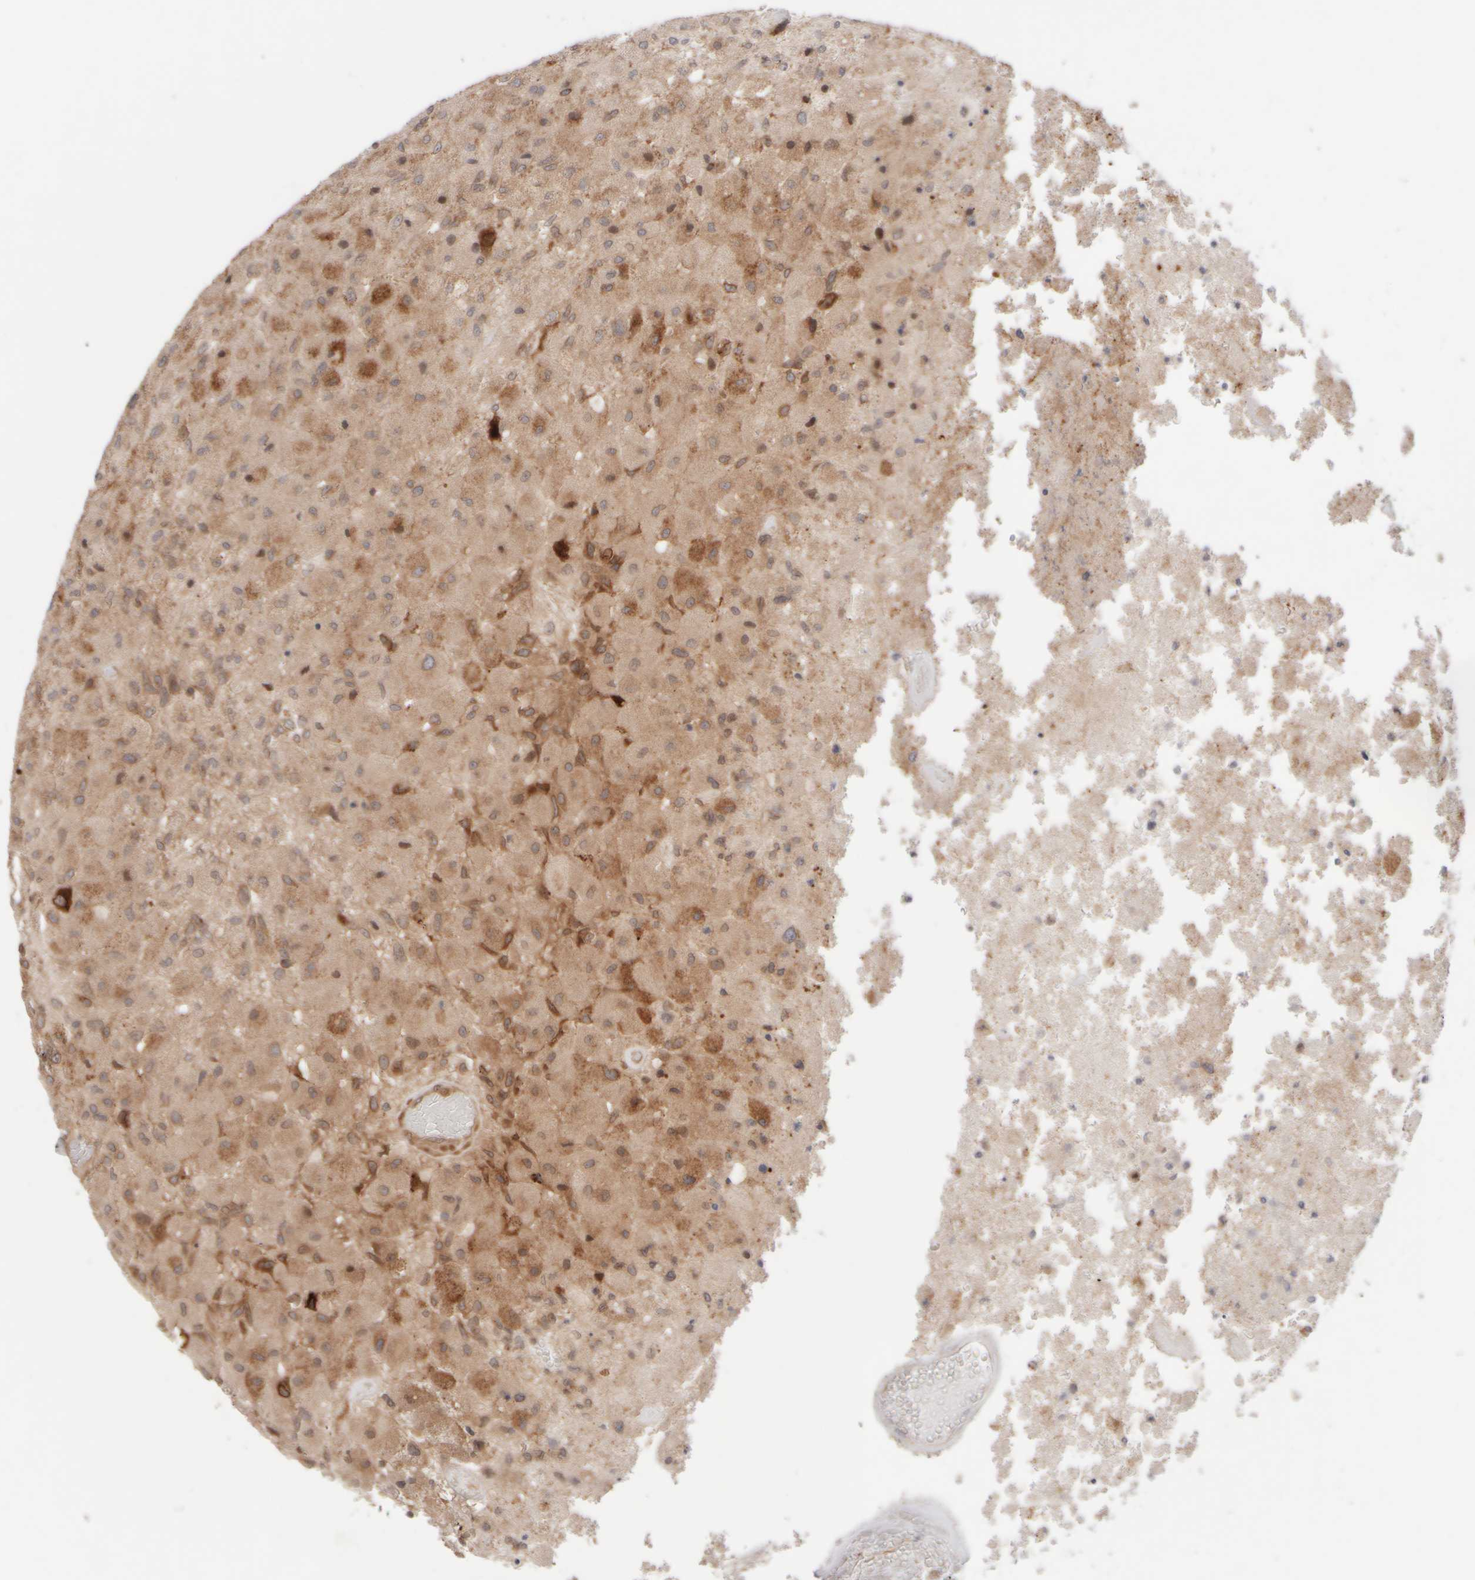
{"staining": {"intensity": "moderate", "quantity": ">75%", "location": "cytoplasmic/membranous"}, "tissue": "glioma", "cell_type": "Tumor cells", "image_type": "cancer", "snomed": [{"axis": "morphology", "description": "Normal tissue, NOS"}, {"axis": "morphology", "description": "Glioma, malignant, High grade"}, {"axis": "topography", "description": "Cerebral cortex"}], "caption": "Malignant glioma (high-grade) stained with a brown dye exhibits moderate cytoplasmic/membranous positive staining in approximately >75% of tumor cells.", "gene": "GCN1", "patient": {"sex": "male", "age": 77}}